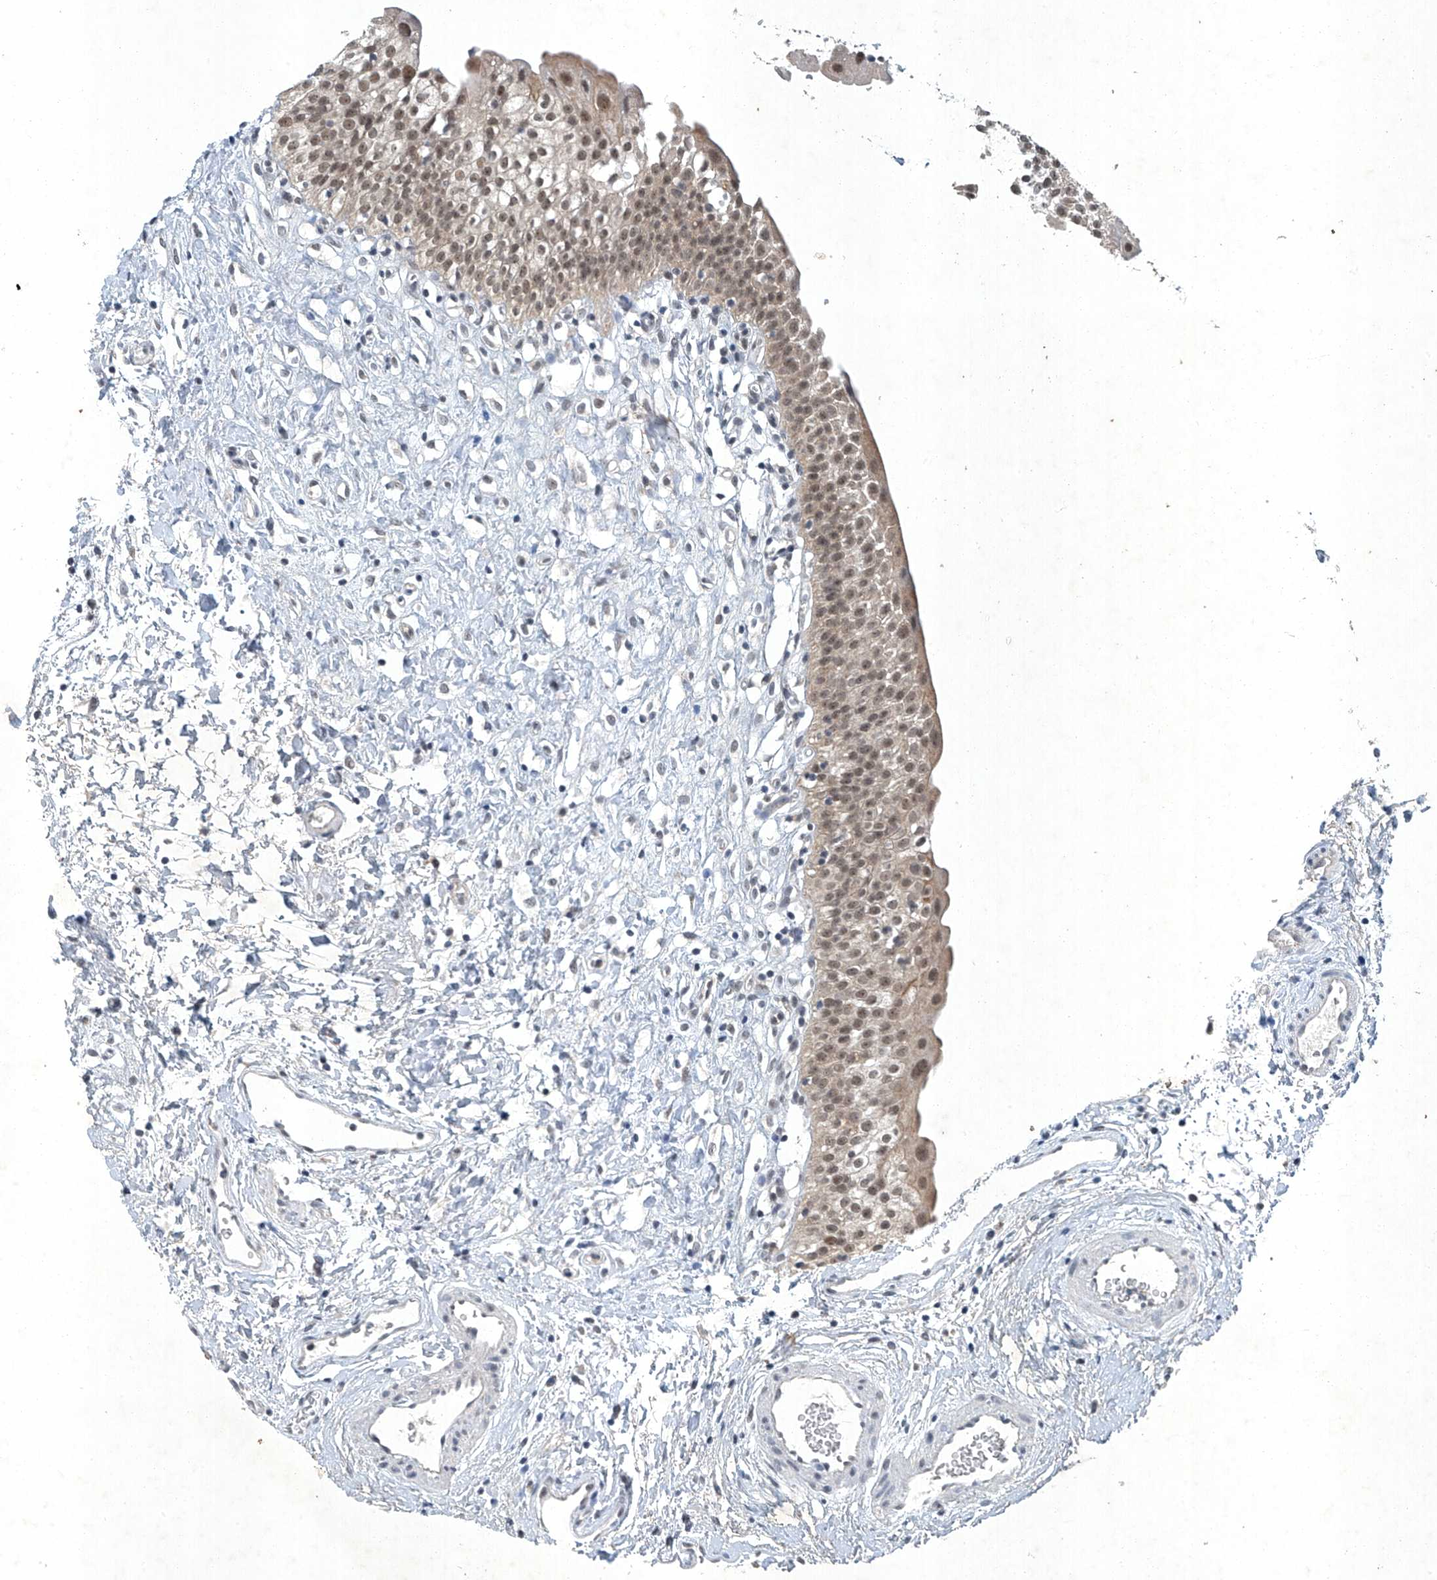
{"staining": {"intensity": "moderate", "quantity": ">75%", "location": "cytoplasmic/membranous,nuclear"}, "tissue": "urinary bladder", "cell_type": "Urothelial cells", "image_type": "normal", "snomed": [{"axis": "morphology", "description": "Normal tissue, NOS"}, {"axis": "topography", "description": "Urinary bladder"}], "caption": "Immunohistochemical staining of benign human urinary bladder shows >75% levels of moderate cytoplasmic/membranous,nuclear protein staining in about >75% of urothelial cells. (DAB IHC with brightfield microscopy, high magnification).", "gene": "TAF8", "patient": {"sex": "male", "age": 51}}